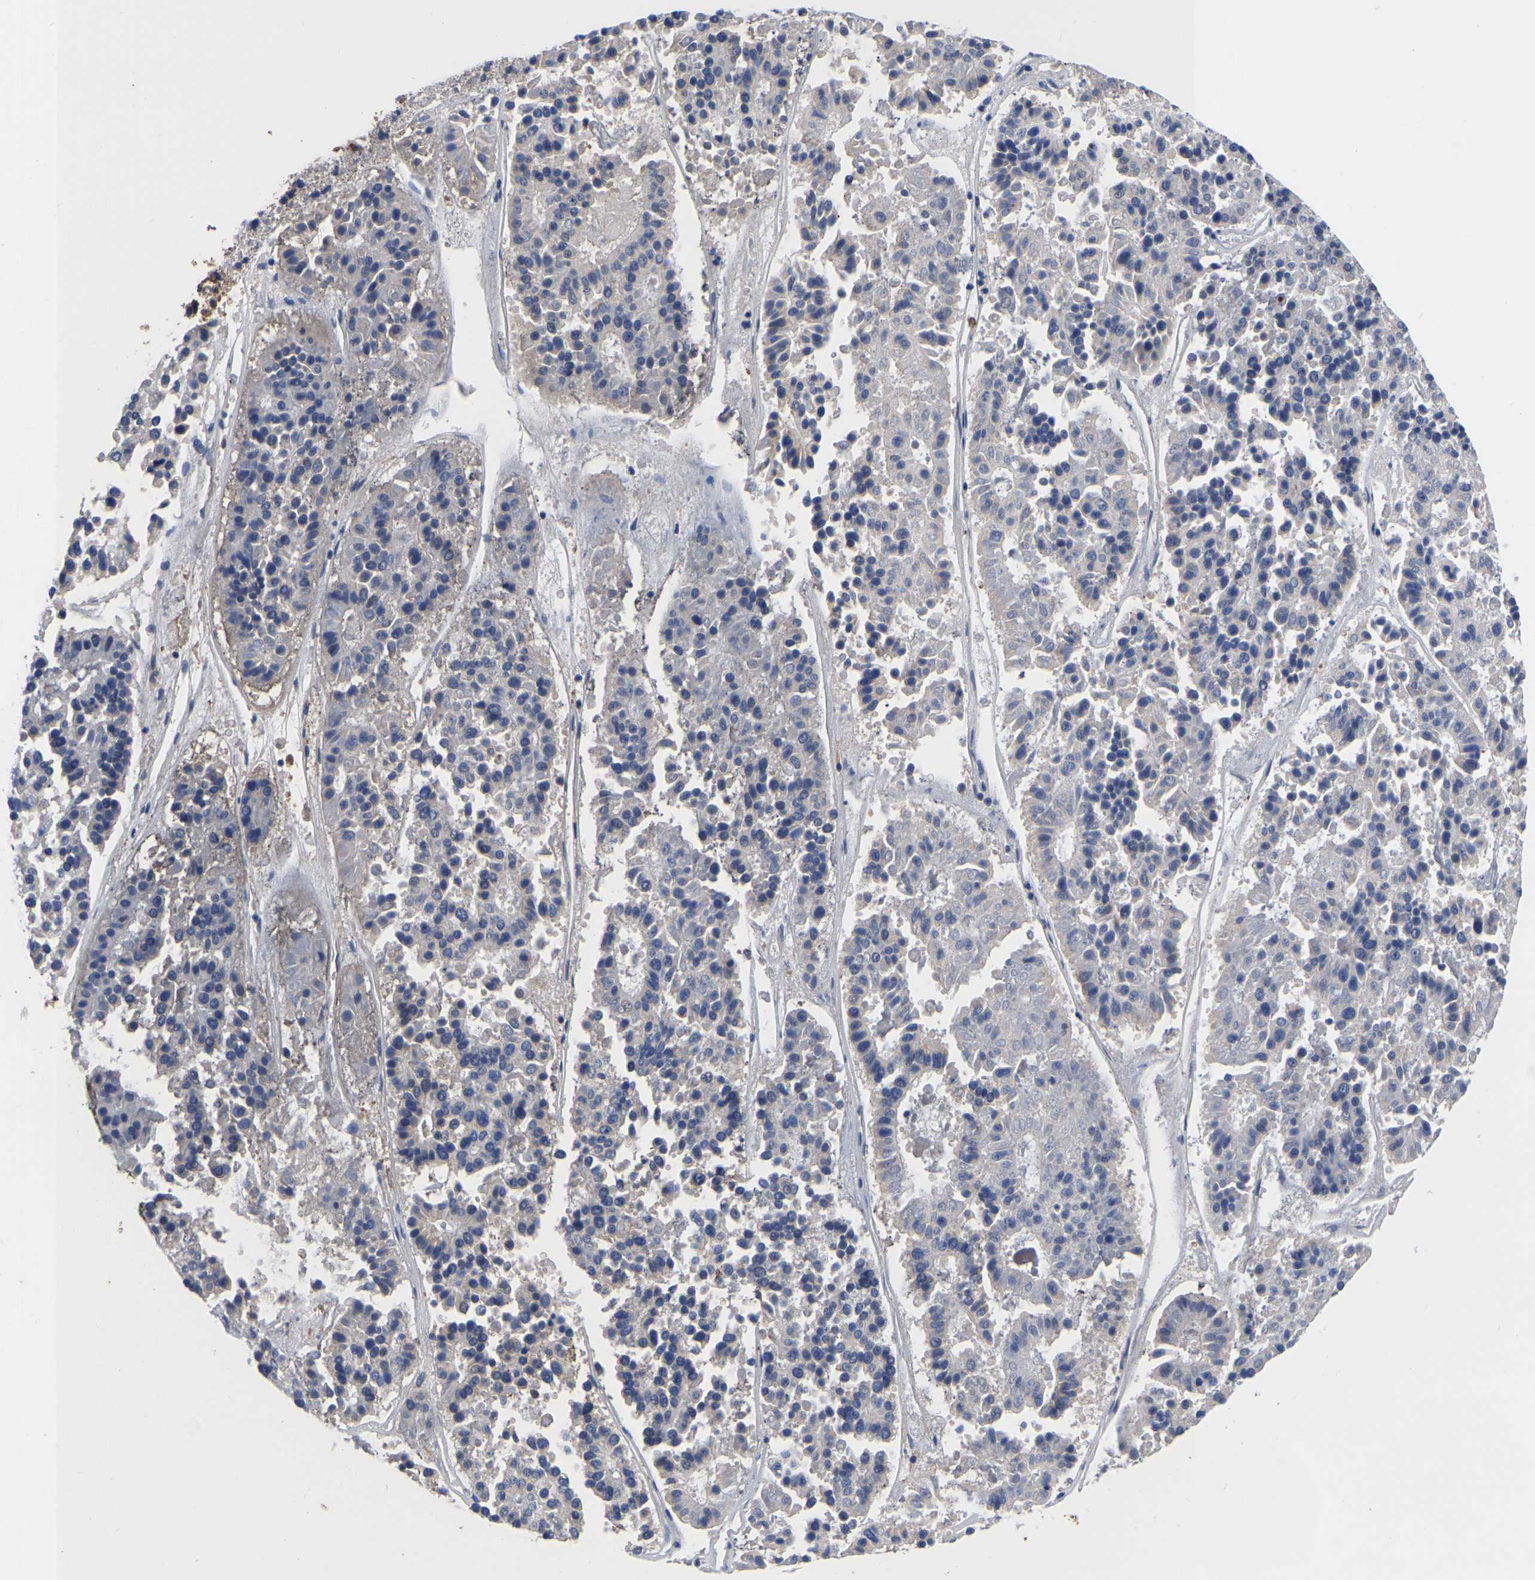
{"staining": {"intensity": "negative", "quantity": "none", "location": "none"}, "tissue": "pancreatic cancer", "cell_type": "Tumor cells", "image_type": "cancer", "snomed": [{"axis": "morphology", "description": "Adenocarcinoma, NOS"}, {"axis": "topography", "description": "Pancreas"}], "caption": "Human adenocarcinoma (pancreatic) stained for a protein using immunohistochemistry (IHC) exhibits no staining in tumor cells.", "gene": "LIF", "patient": {"sex": "male", "age": 50}}